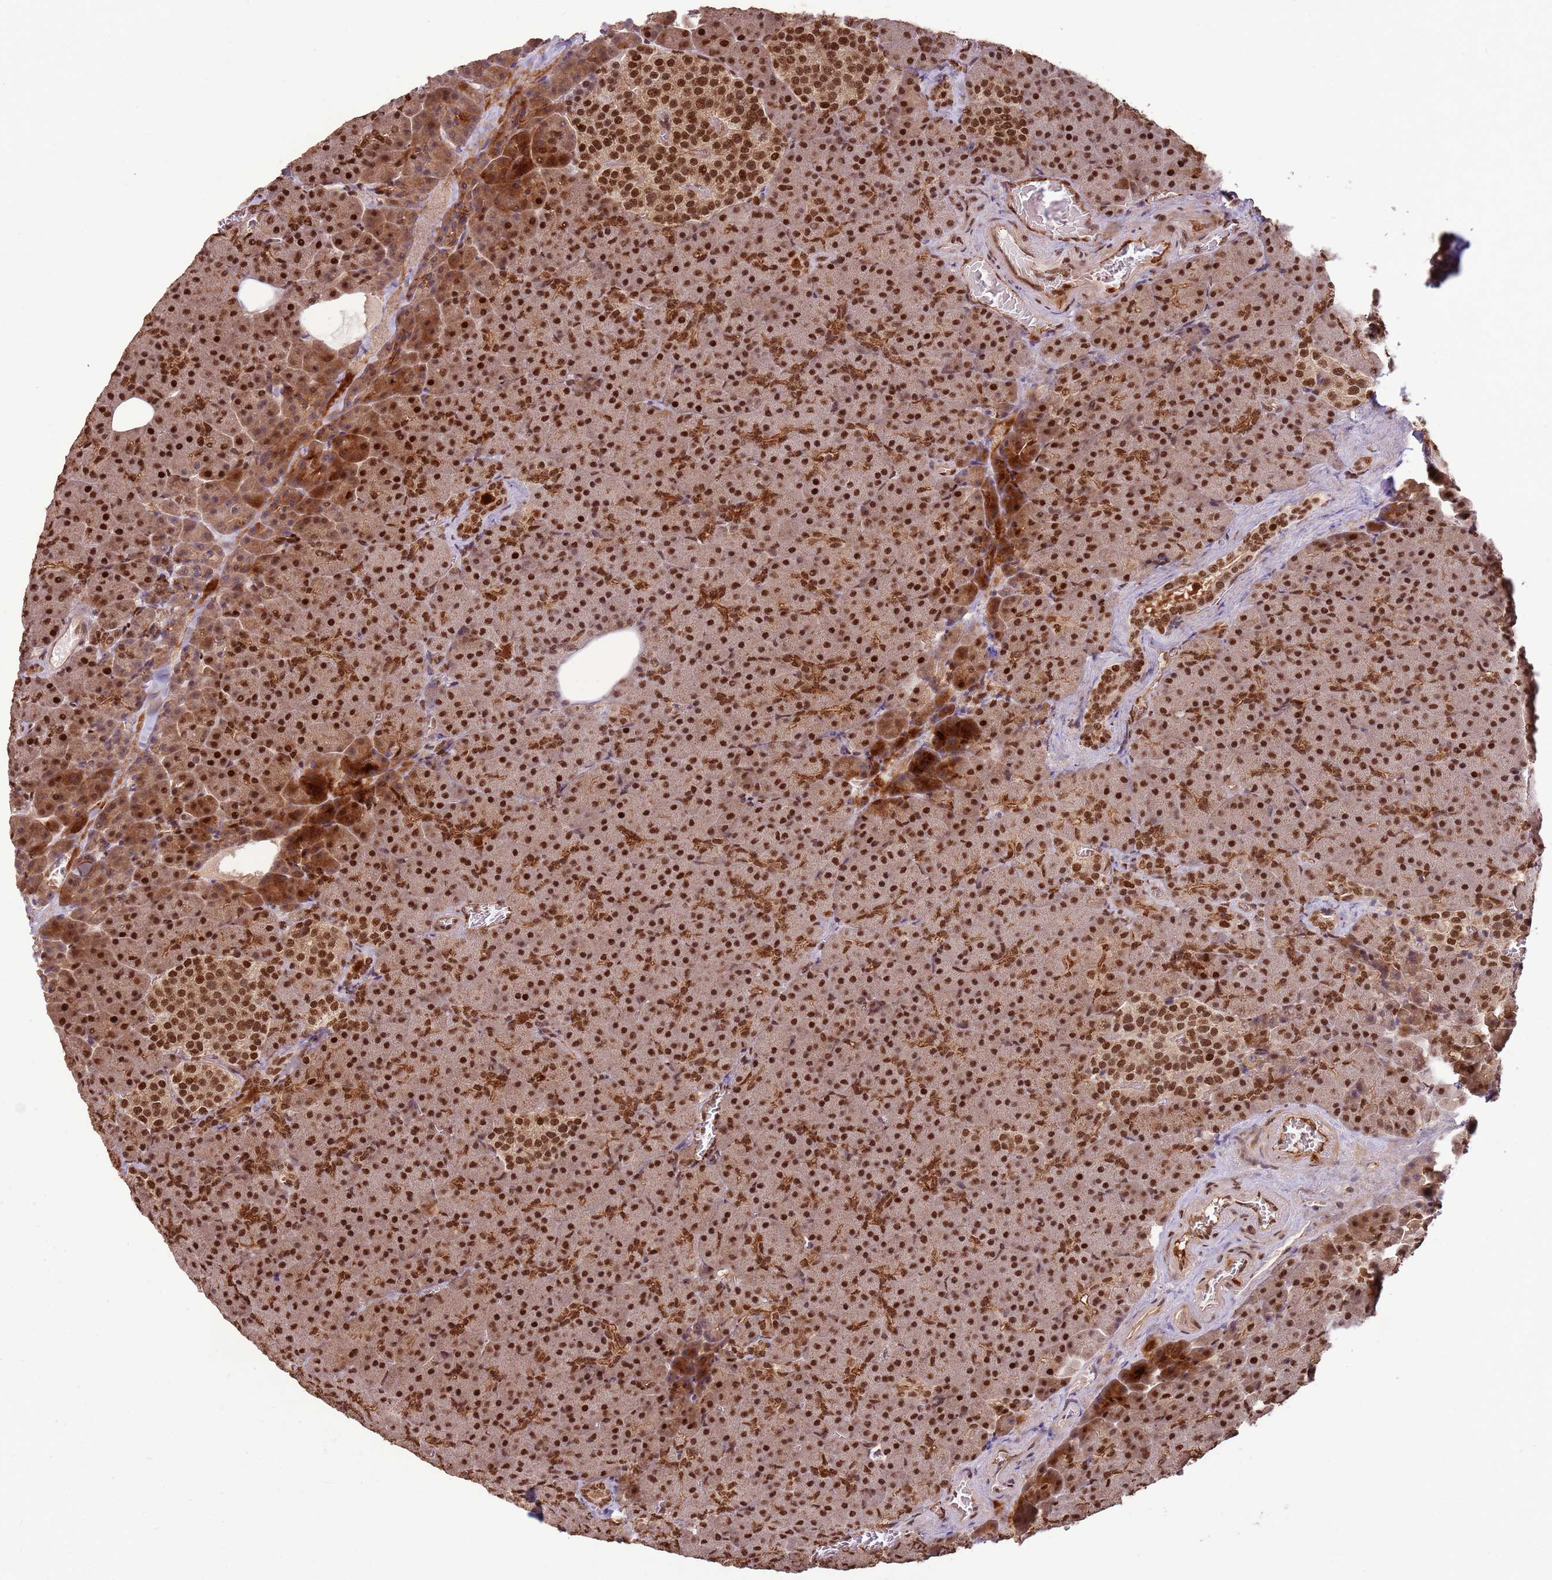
{"staining": {"intensity": "strong", "quantity": ">75%", "location": "cytoplasmic/membranous,nuclear"}, "tissue": "pancreas", "cell_type": "Exocrine glandular cells", "image_type": "normal", "snomed": [{"axis": "morphology", "description": "Normal tissue, NOS"}, {"axis": "topography", "description": "Pancreas"}], "caption": "A high-resolution photomicrograph shows immunohistochemistry (IHC) staining of unremarkable pancreas, which displays strong cytoplasmic/membranous,nuclear positivity in approximately >75% of exocrine glandular cells. The staining is performed using DAB brown chromogen to label protein expression. The nuclei are counter-stained blue using hematoxylin.", "gene": "ZBTB12", "patient": {"sex": "female", "age": 74}}